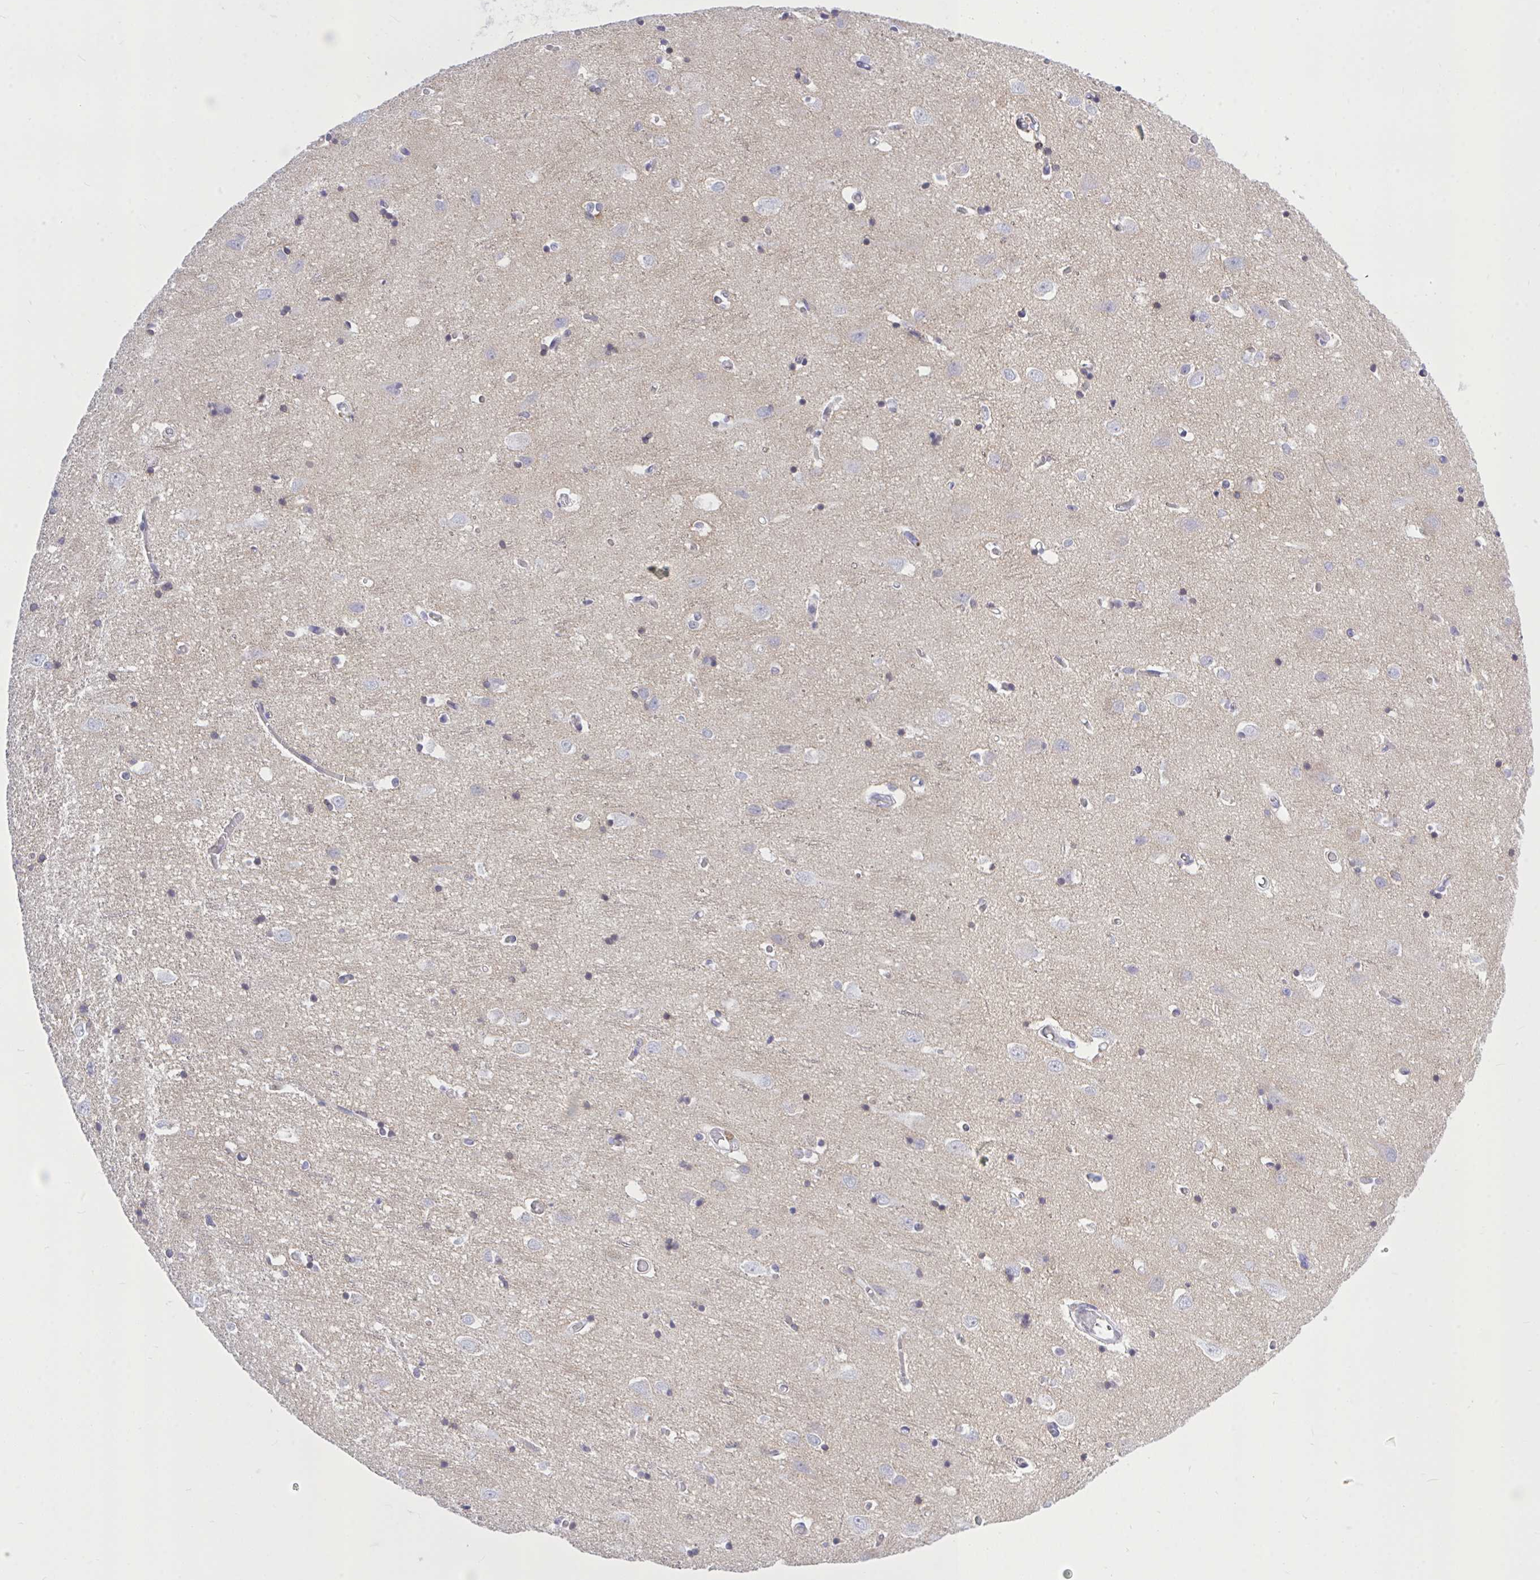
{"staining": {"intensity": "negative", "quantity": "none", "location": "none"}, "tissue": "cerebral cortex", "cell_type": "Endothelial cells", "image_type": "normal", "snomed": [{"axis": "morphology", "description": "Normal tissue, NOS"}, {"axis": "topography", "description": "Cerebral cortex"}], "caption": "Human cerebral cortex stained for a protein using IHC displays no staining in endothelial cells.", "gene": "CXCL8", "patient": {"sex": "male", "age": 70}}